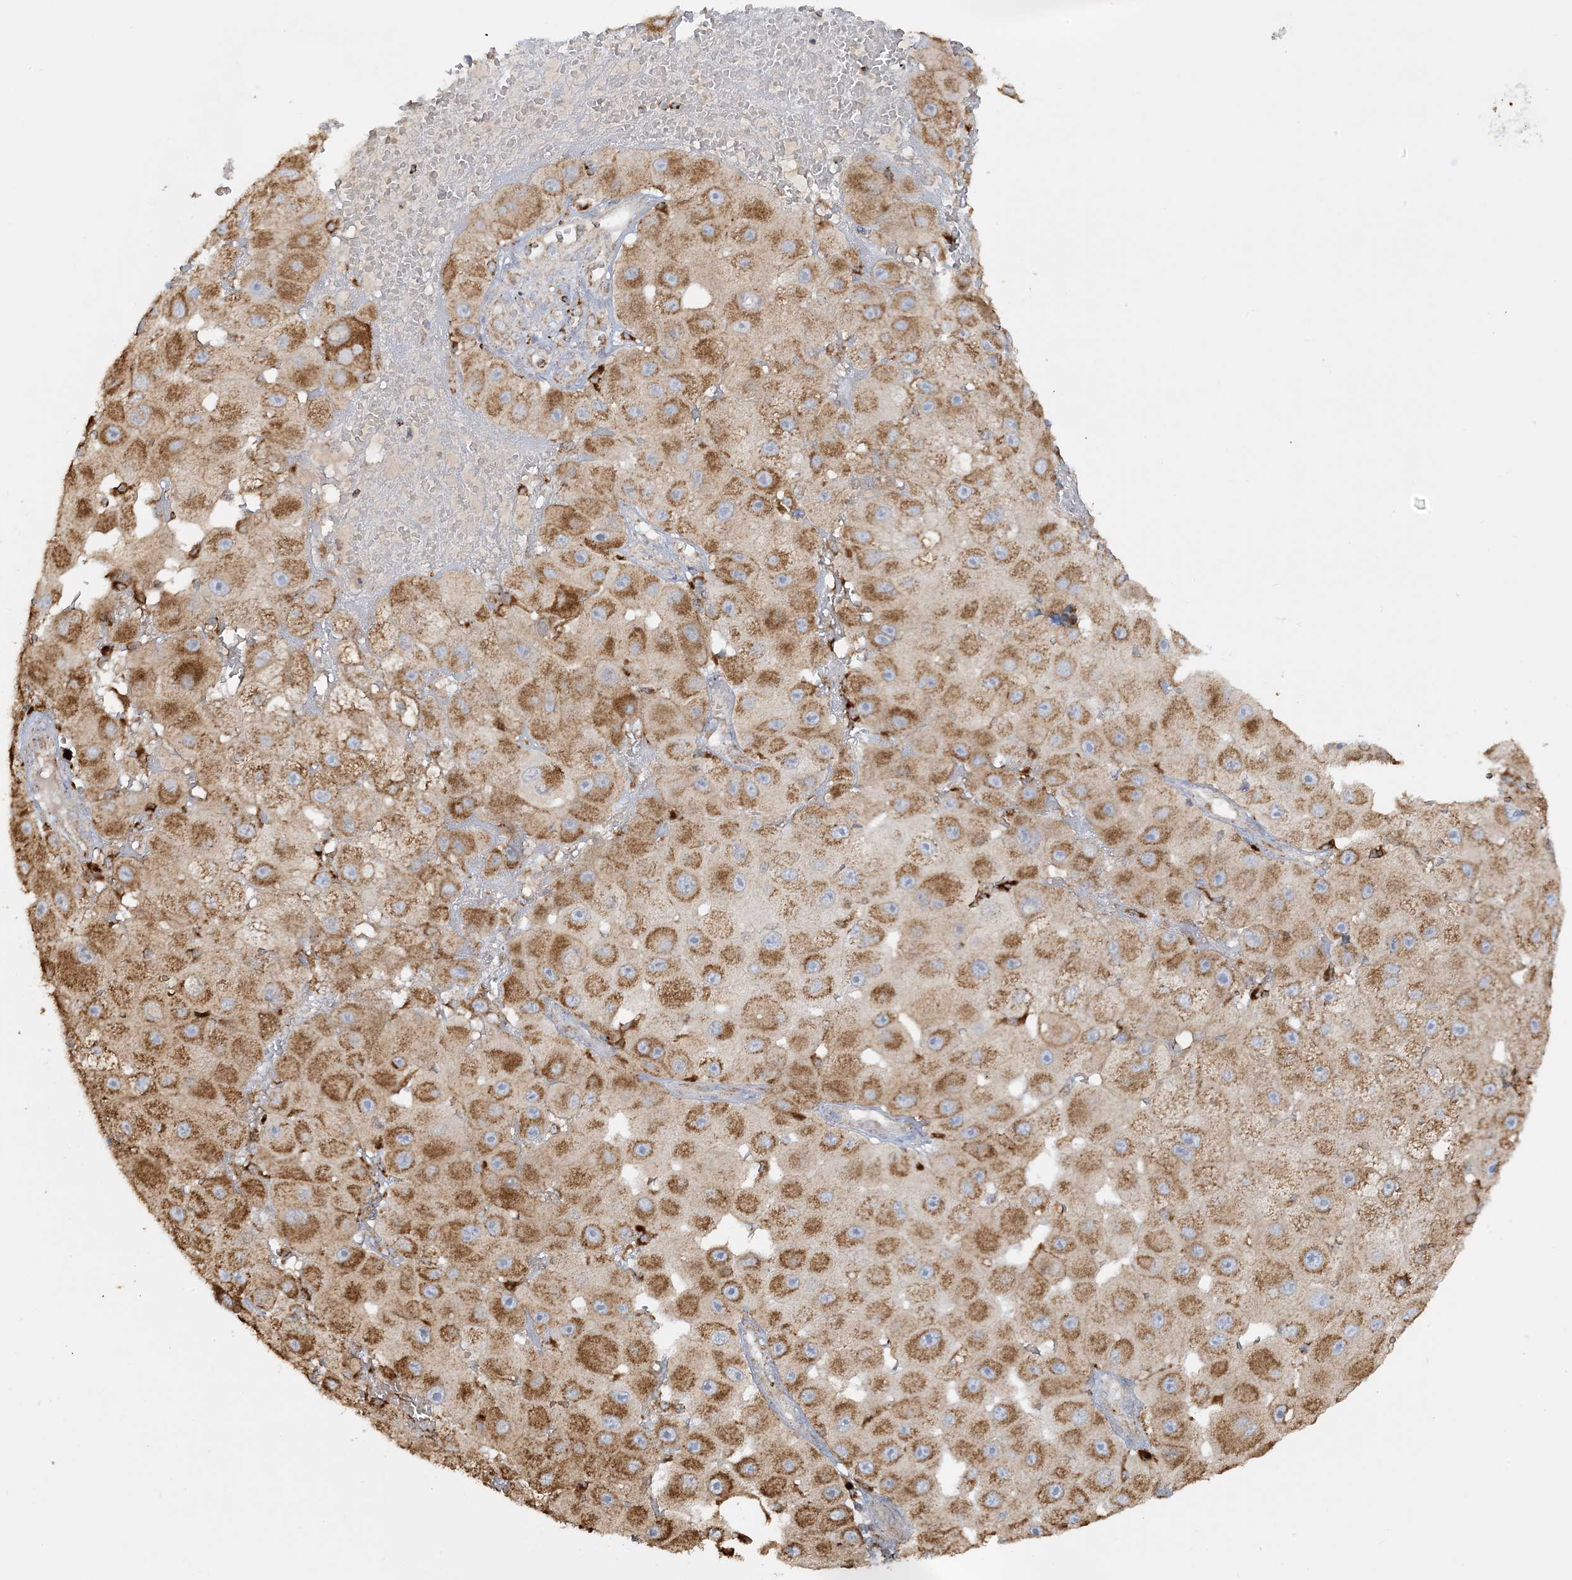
{"staining": {"intensity": "moderate", "quantity": ">75%", "location": "cytoplasmic/membranous"}, "tissue": "melanoma", "cell_type": "Tumor cells", "image_type": "cancer", "snomed": [{"axis": "morphology", "description": "Malignant melanoma, NOS"}, {"axis": "topography", "description": "Skin"}], "caption": "An immunohistochemistry image of tumor tissue is shown. Protein staining in brown shows moderate cytoplasmic/membranous positivity in melanoma within tumor cells. (brown staining indicates protein expression, while blue staining denotes nuclei).", "gene": "AGA", "patient": {"sex": "female", "age": 81}}